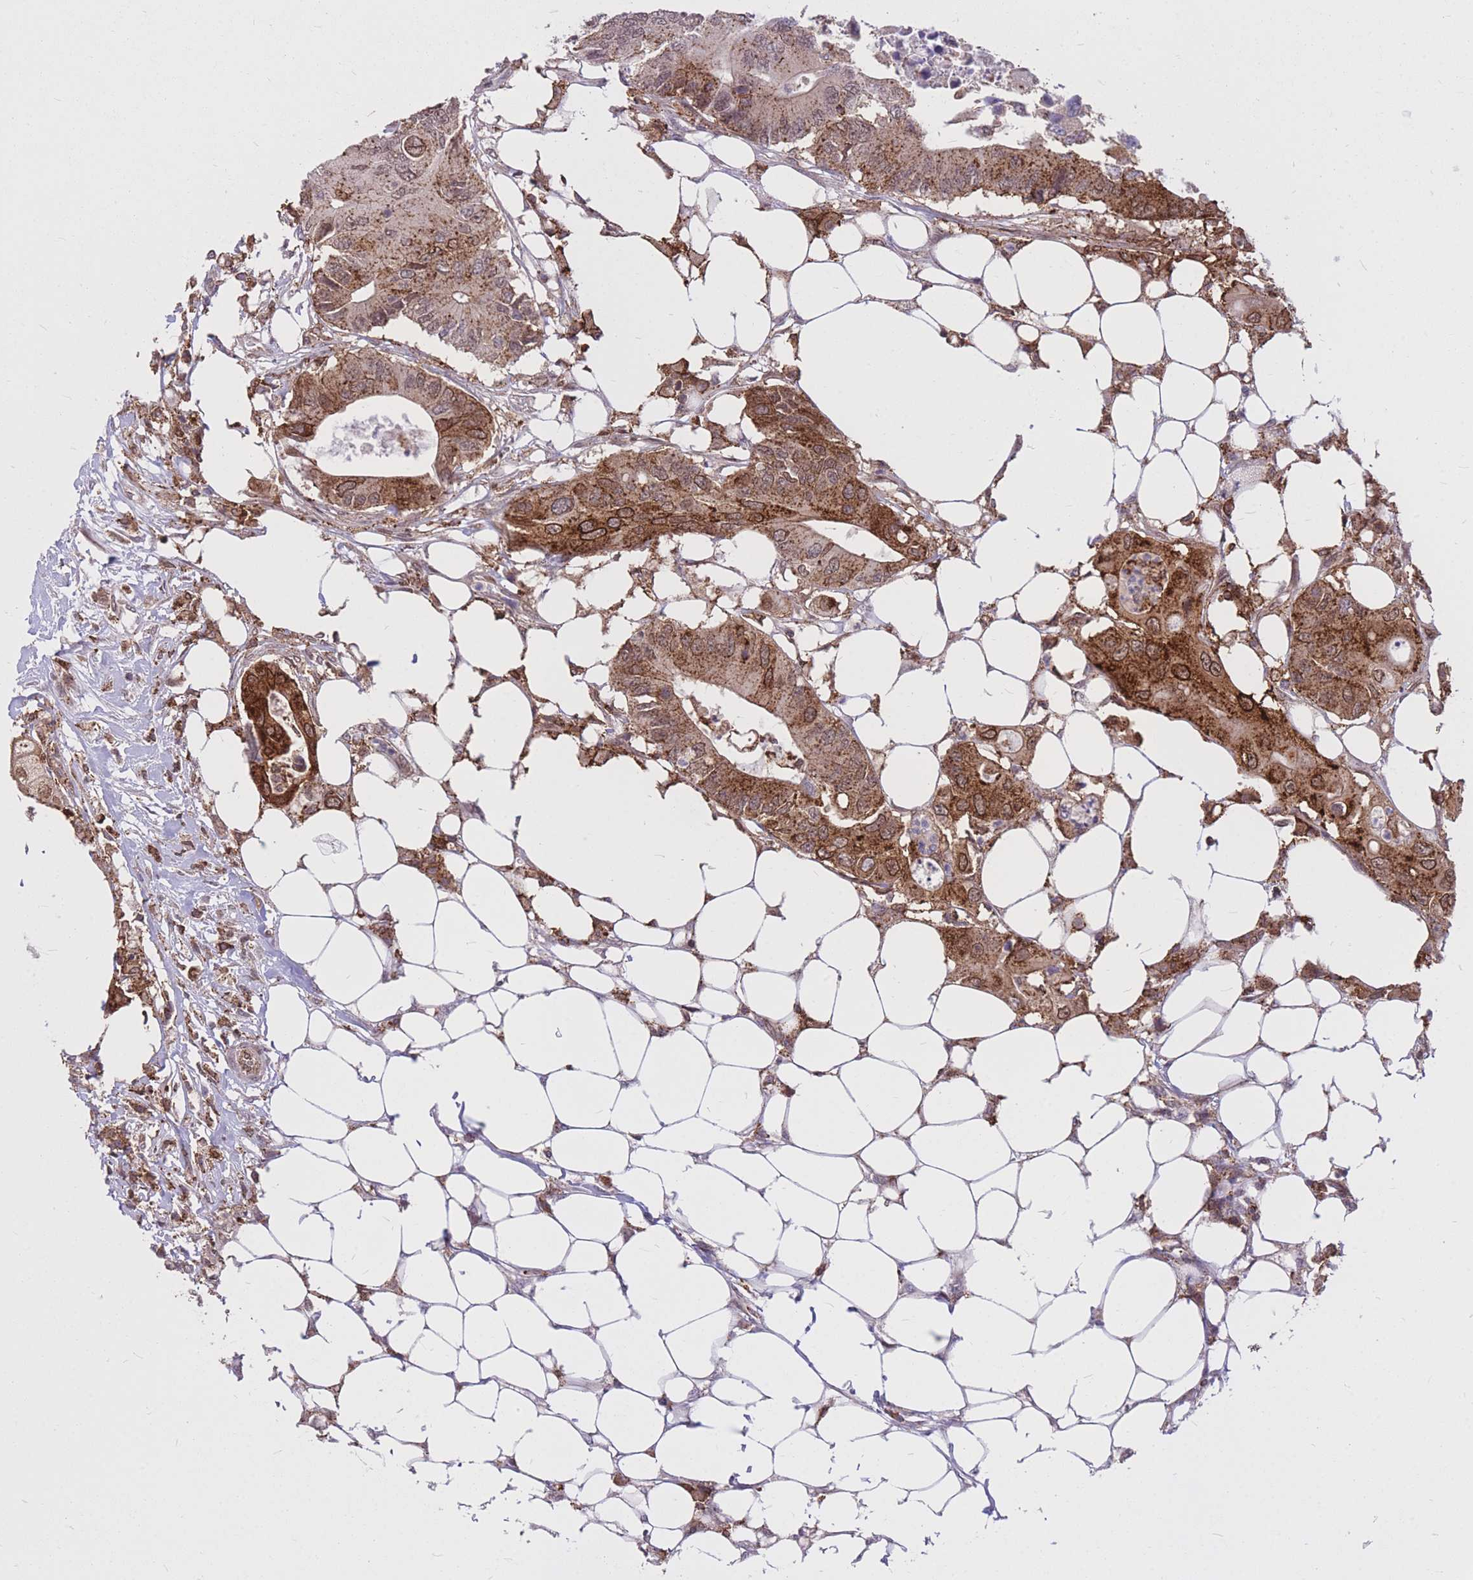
{"staining": {"intensity": "strong", "quantity": ">75%", "location": "cytoplasmic/membranous"}, "tissue": "colorectal cancer", "cell_type": "Tumor cells", "image_type": "cancer", "snomed": [{"axis": "morphology", "description": "Adenocarcinoma, NOS"}, {"axis": "topography", "description": "Colon"}], "caption": "Approximately >75% of tumor cells in human colorectal adenocarcinoma exhibit strong cytoplasmic/membranous protein expression as visualized by brown immunohistochemical staining.", "gene": "TCF20", "patient": {"sex": "male", "age": 71}}